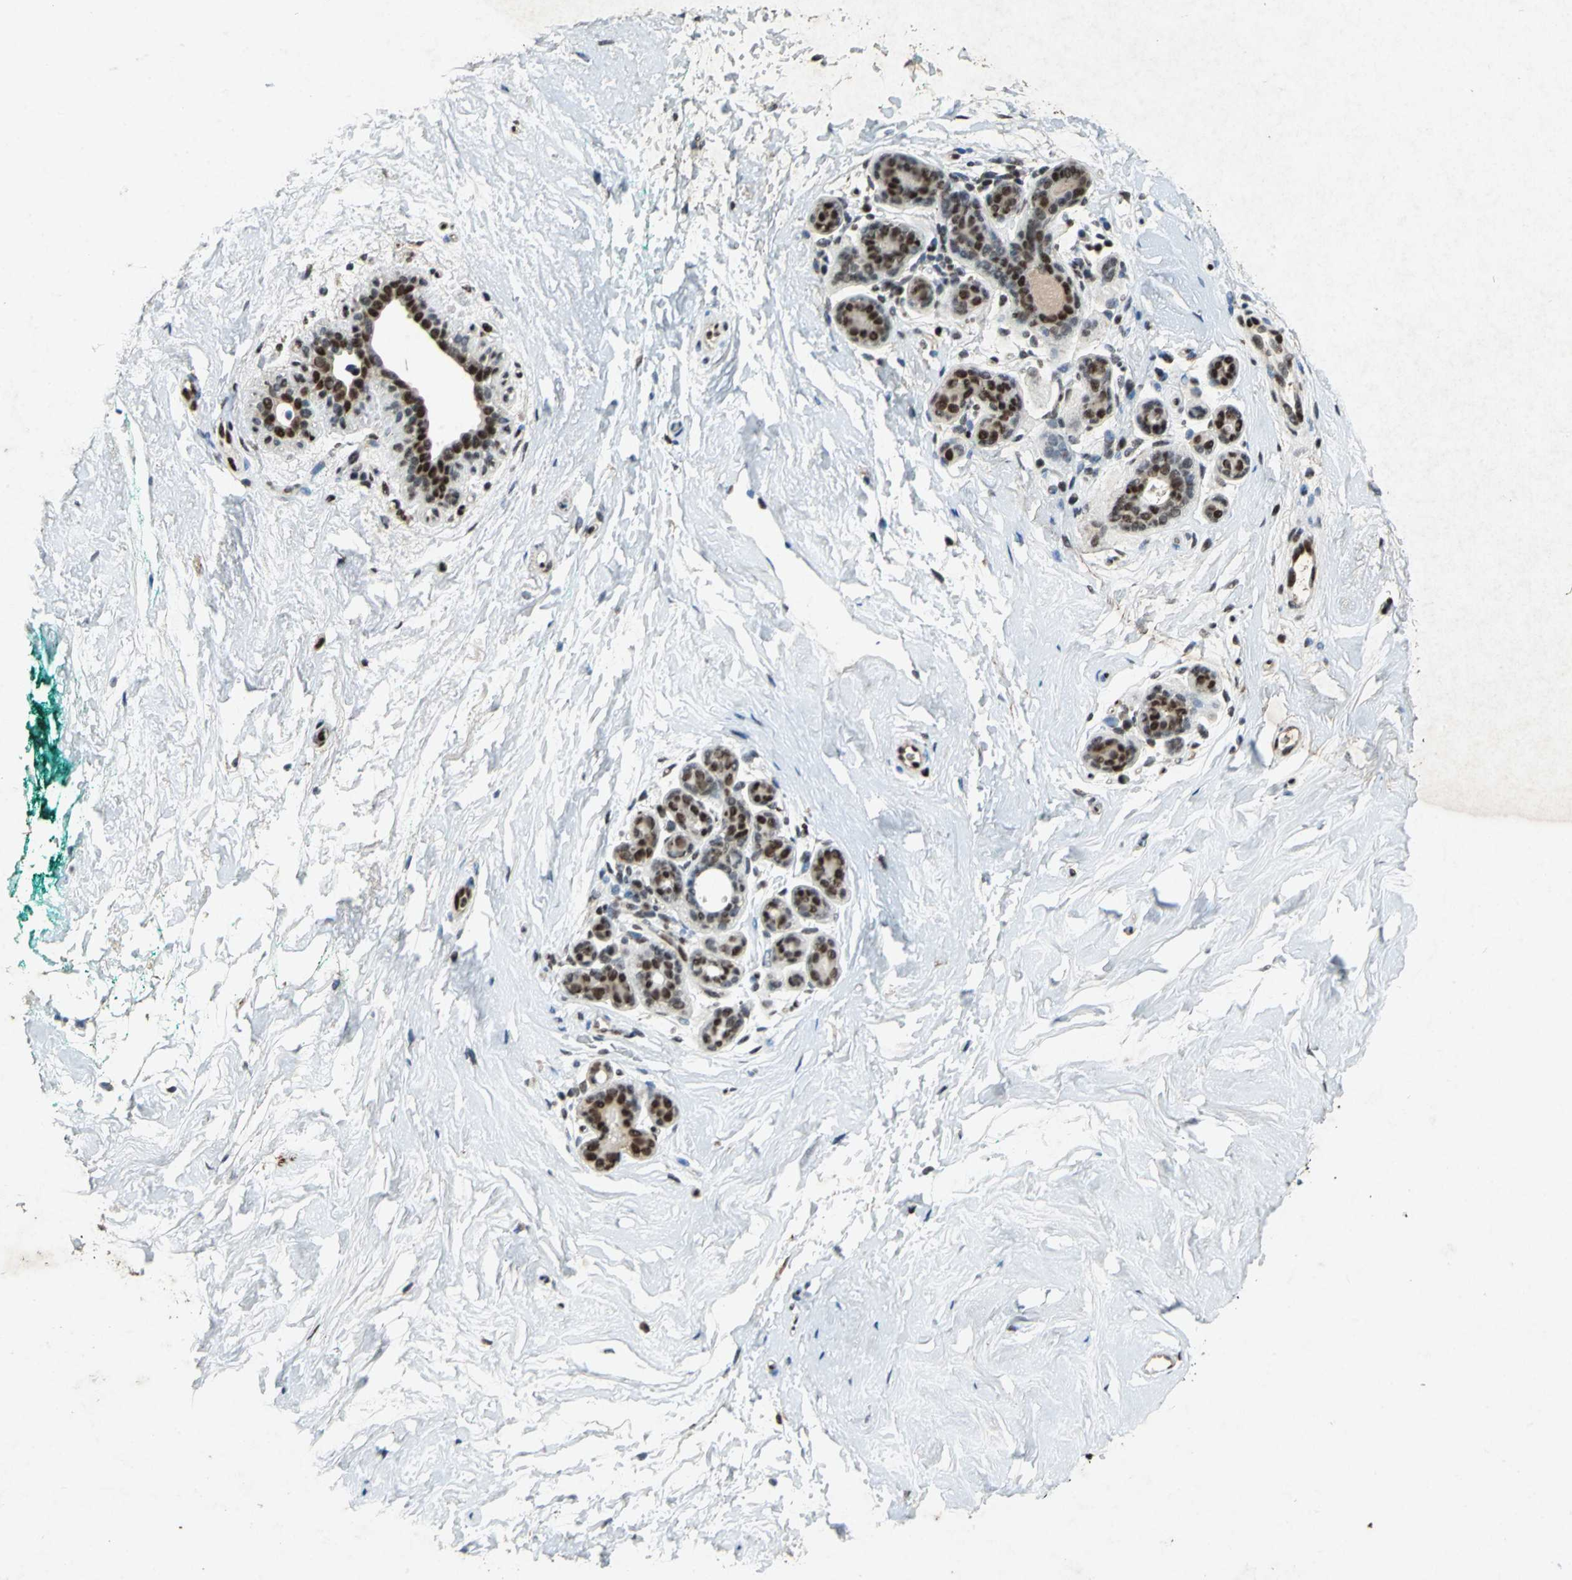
{"staining": {"intensity": "strong", "quantity": ">75%", "location": "nuclear"}, "tissue": "breast", "cell_type": "Adipocytes", "image_type": "normal", "snomed": [{"axis": "morphology", "description": "Normal tissue, NOS"}, {"axis": "topography", "description": "Breast"}], "caption": "The immunohistochemical stain highlights strong nuclear expression in adipocytes of benign breast. (Stains: DAB in brown, nuclei in blue, Microscopy: brightfield microscopy at high magnification).", "gene": "ANP32A", "patient": {"sex": "female", "age": 52}}